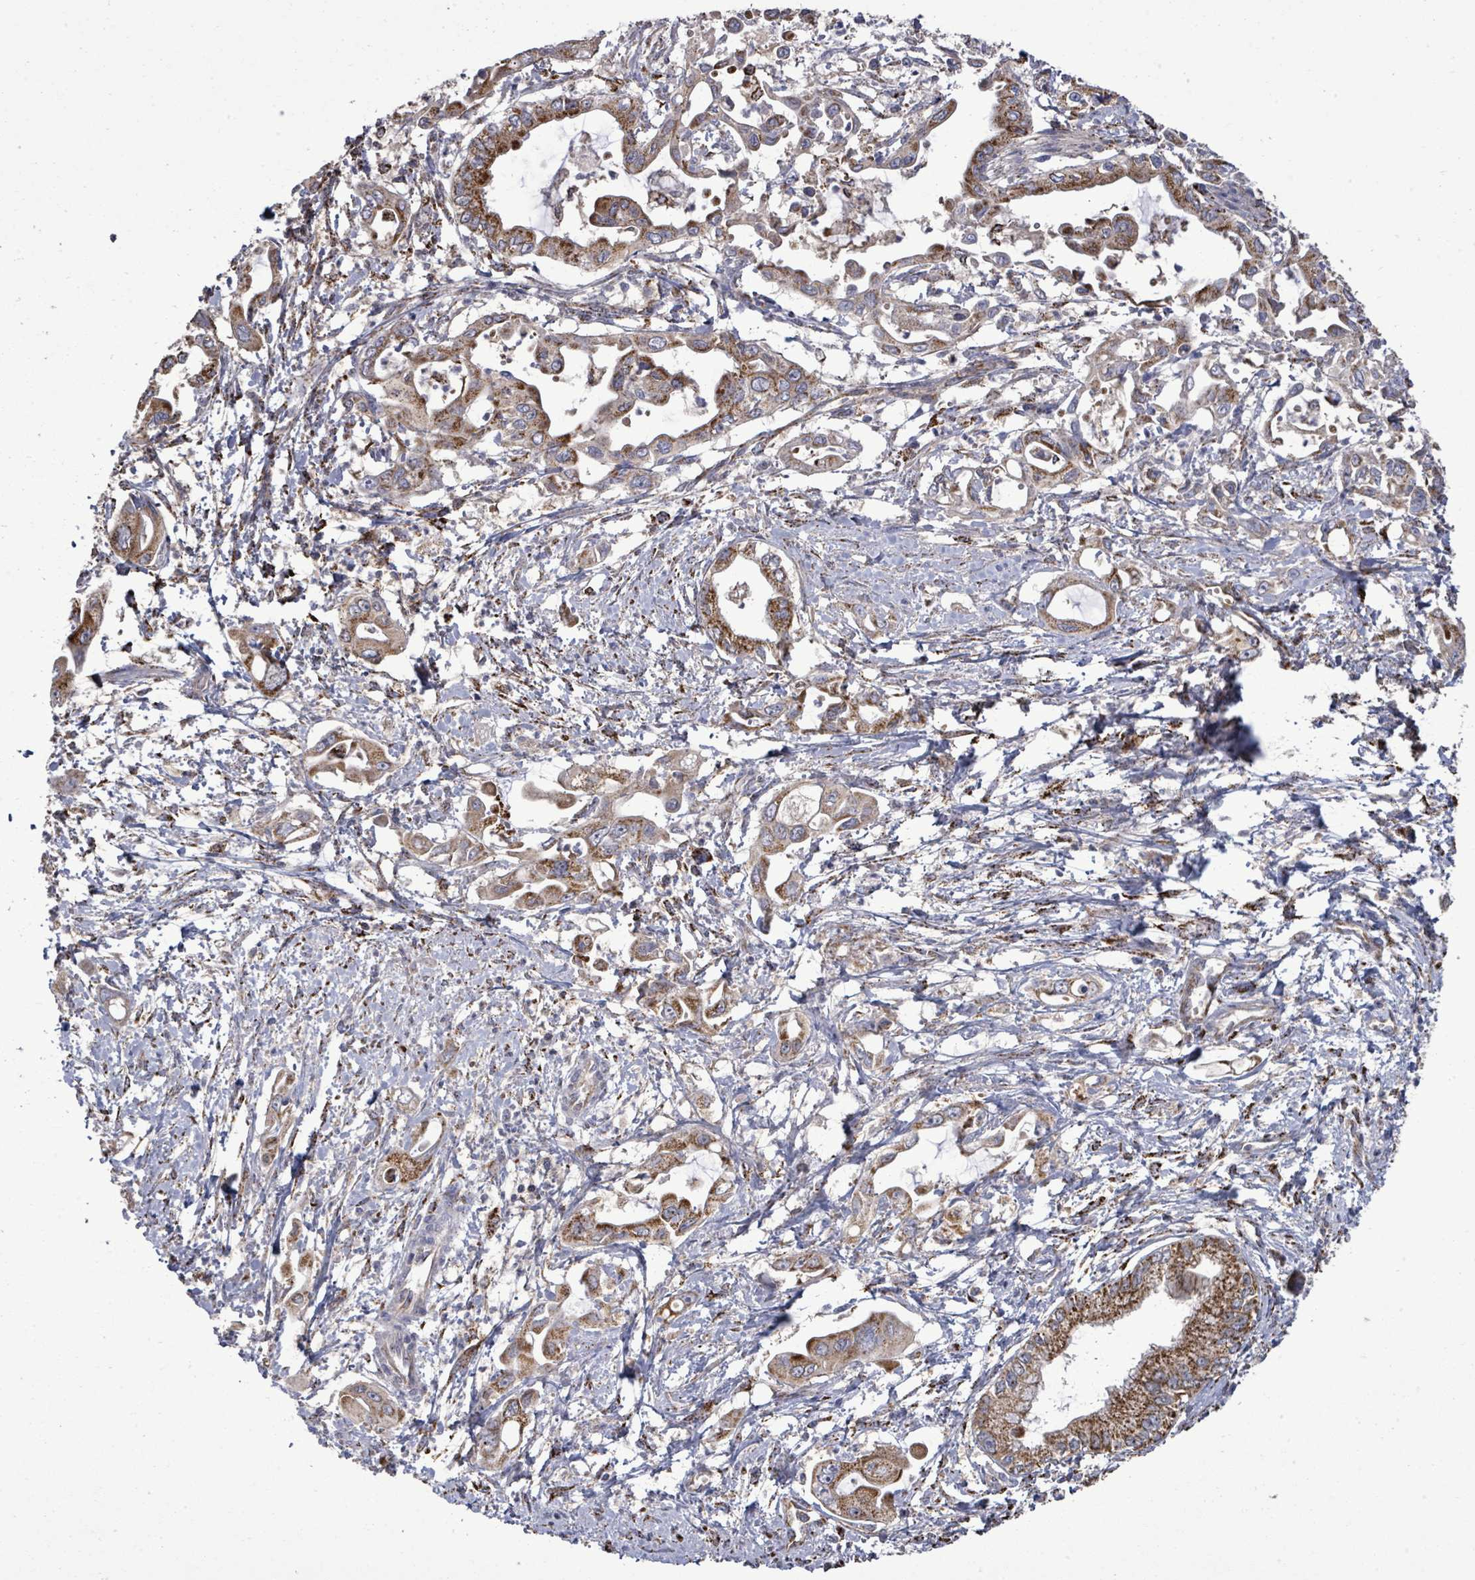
{"staining": {"intensity": "strong", "quantity": "25%-75%", "location": "cytoplasmic/membranous"}, "tissue": "pancreatic cancer", "cell_type": "Tumor cells", "image_type": "cancer", "snomed": [{"axis": "morphology", "description": "Adenocarcinoma, NOS"}, {"axis": "topography", "description": "Pancreas"}], "caption": "A photomicrograph of human adenocarcinoma (pancreatic) stained for a protein exhibits strong cytoplasmic/membranous brown staining in tumor cells.", "gene": "MTMR12", "patient": {"sex": "male", "age": 61}}